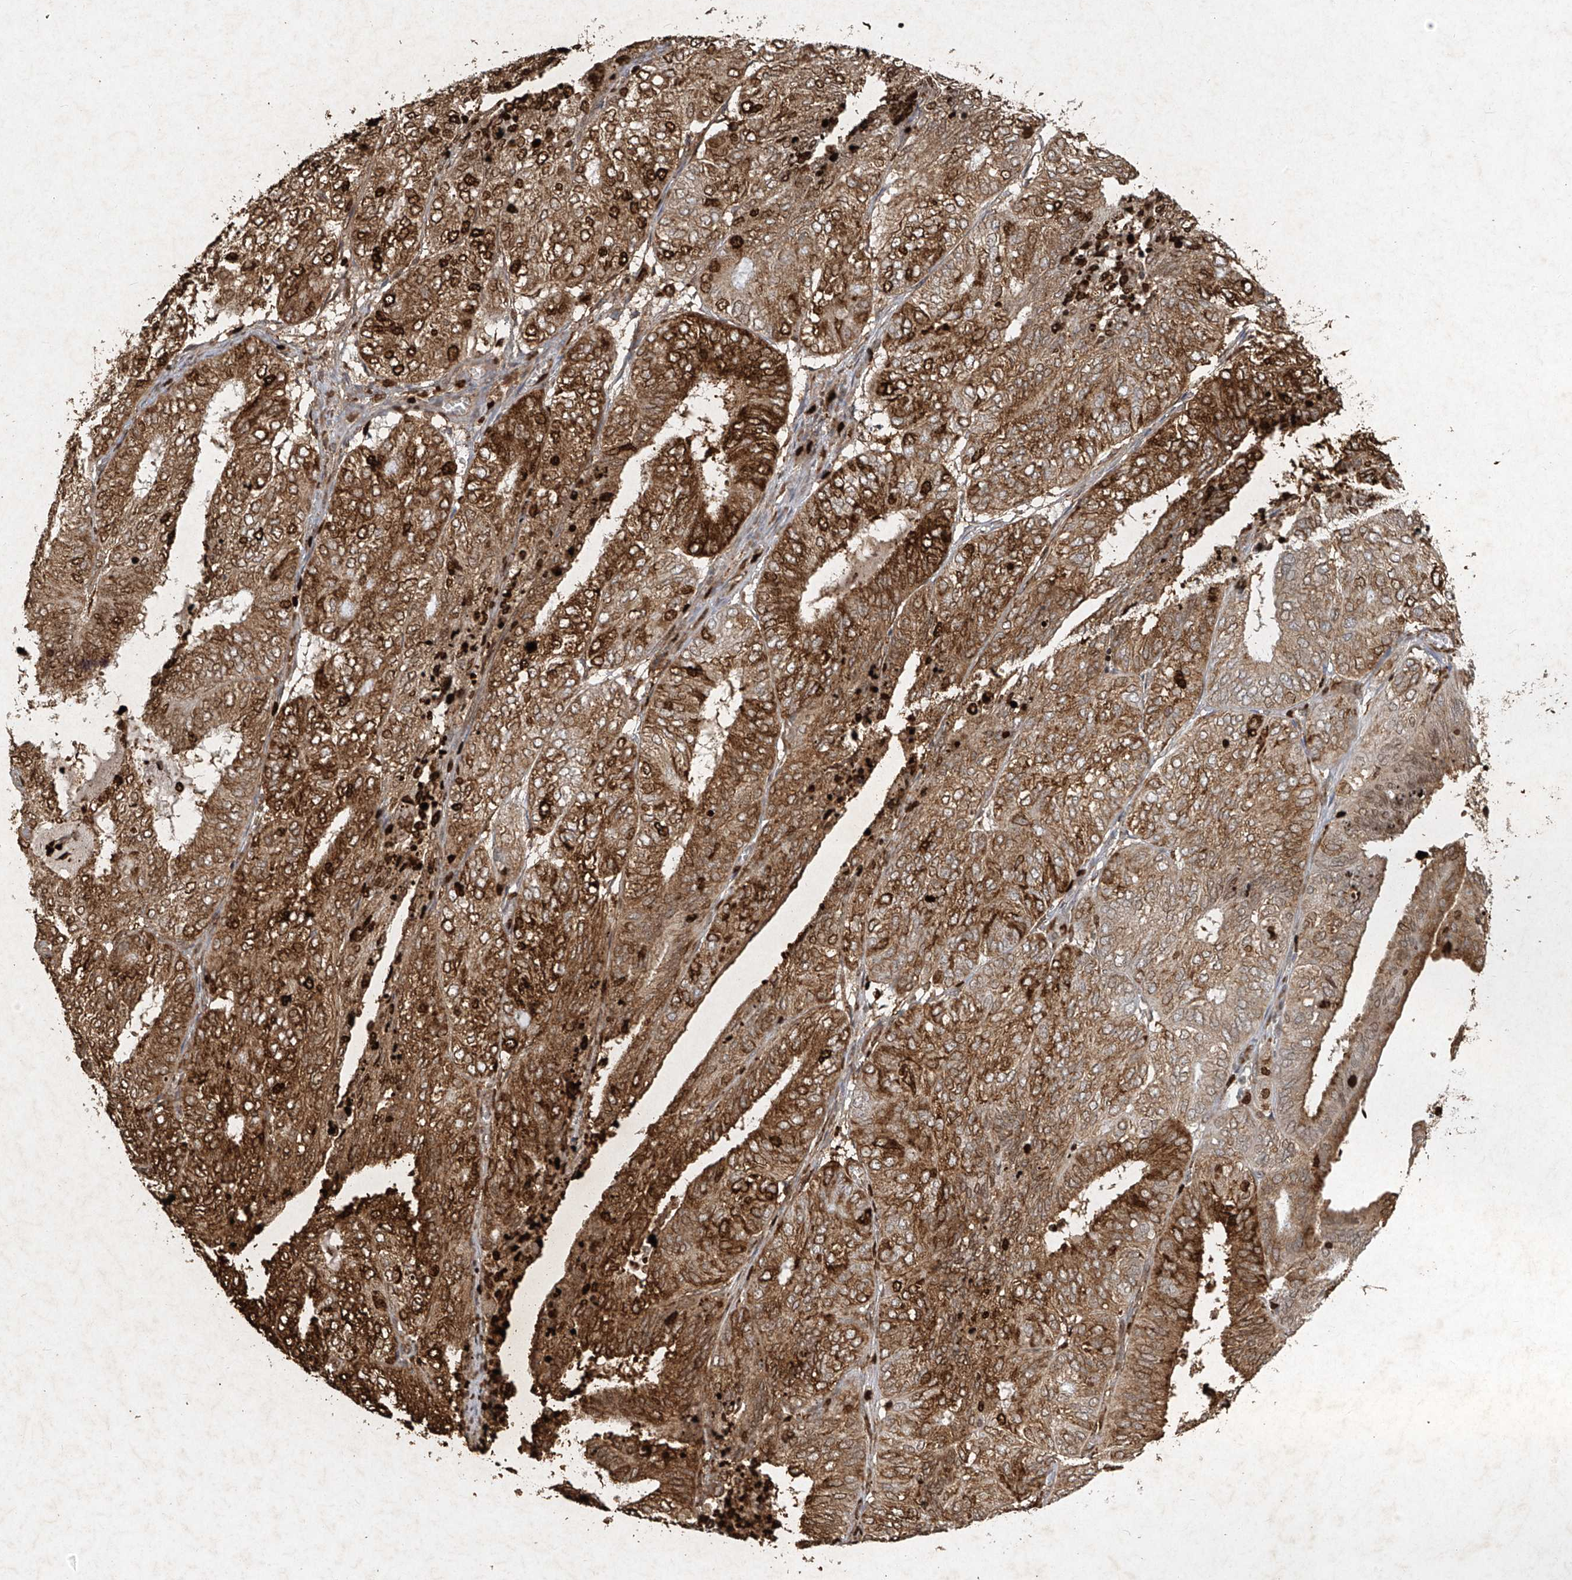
{"staining": {"intensity": "strong", "quantity": ">75%", "location": "cytoplasmic/membranous,nuclear"}, "tissue": "endometrial cancer", "cell_type": "Tumor cells", "image_type": "cancer", "snomed": [{"axis": "morphology", "description": "Adenocarcinoma, NOS"}, {"axis": "topography", "description": "Uterus"}], "caption": "Brown immunohistochemical staining in human endometrial adenocarcinoma exhibits strong cytoplasmic/membranous and nuclear expression in approximately >75% of tumor cells. (DAB (3,3'-diaminobenzidine) IHC, brown staining for protein, blue staining for nuclei).", "gene": "ATRIP", "patient": {"sex": "female", "age": 60}}